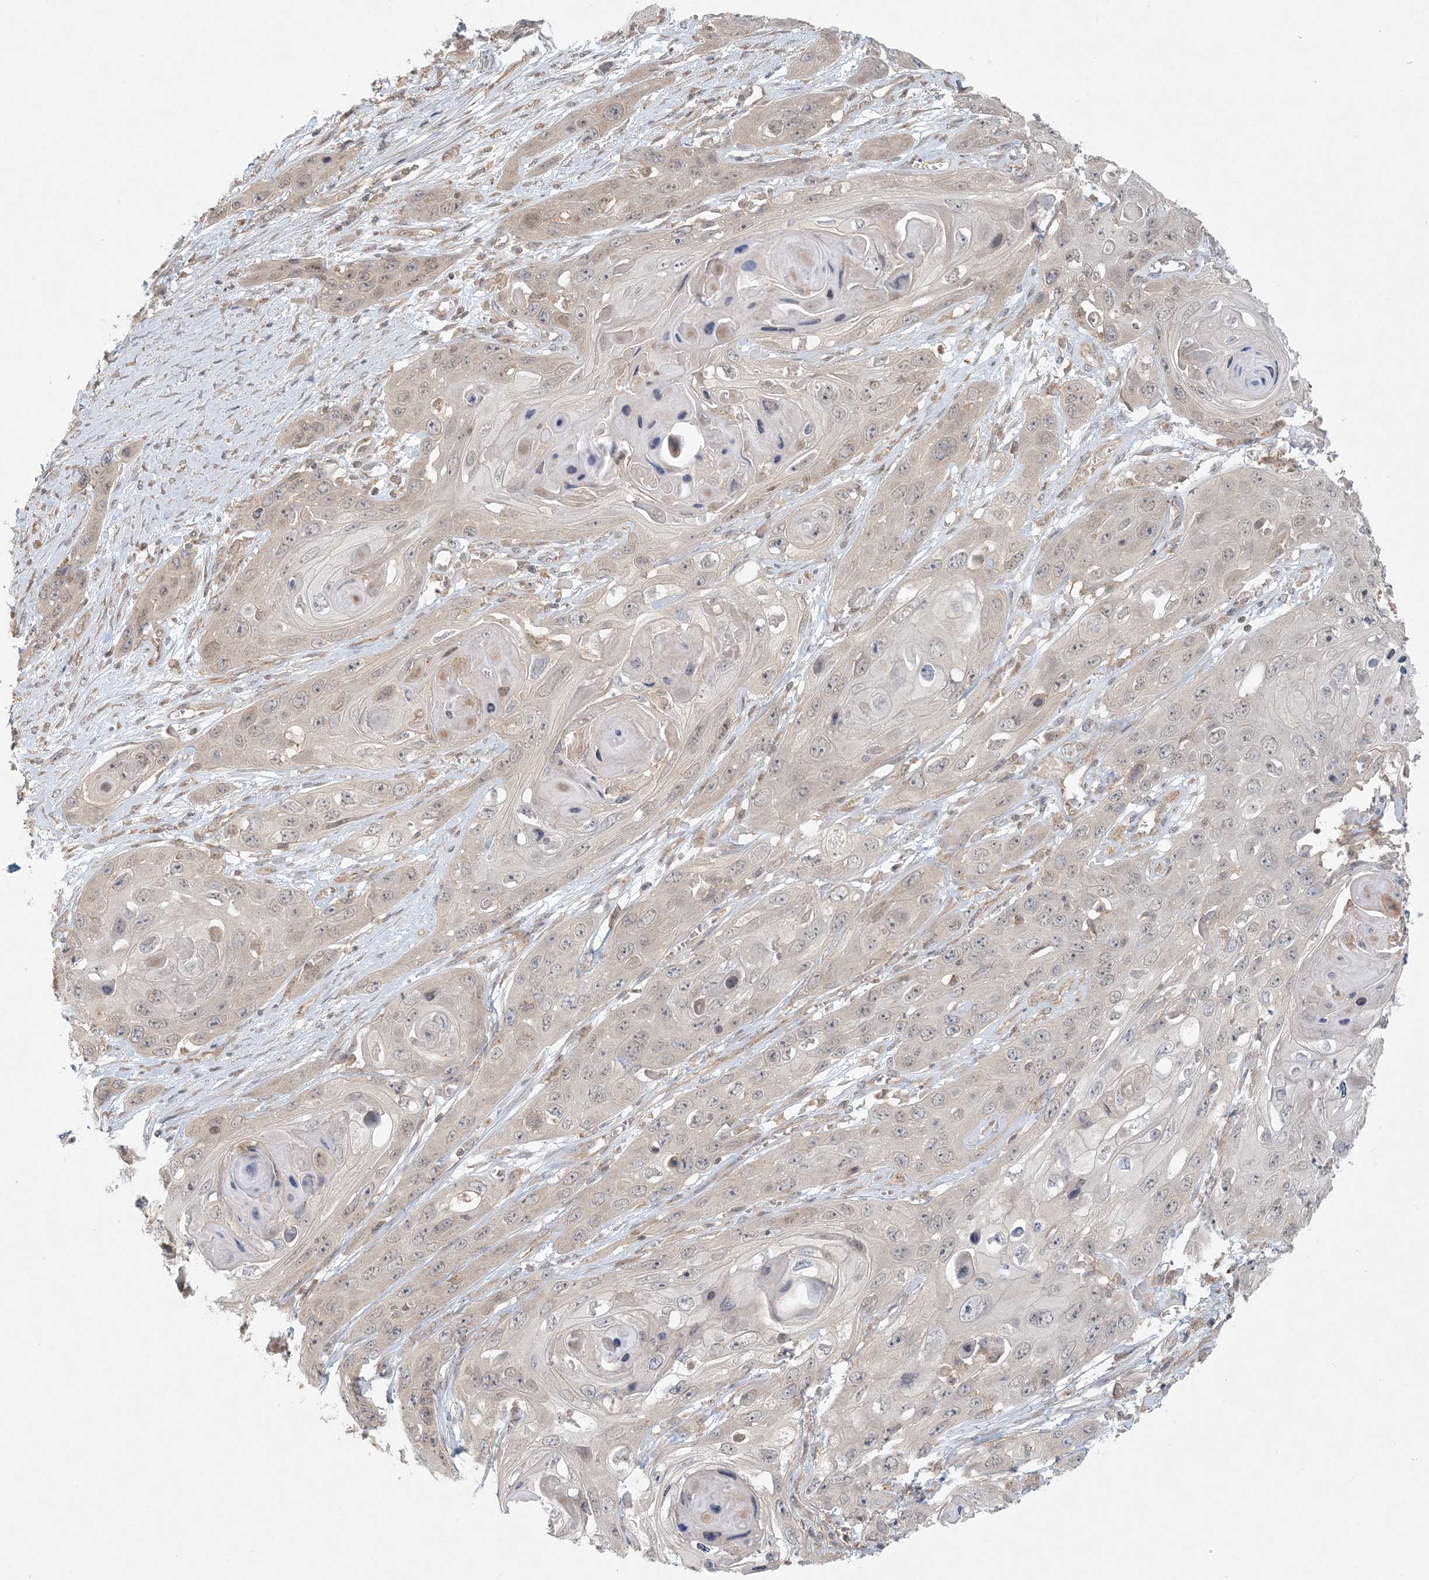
{"staining": {"intensity": "negative", "quantity": "none", "location": "none"}, "tissue": "skin cancer", "cell_type": "Tumor cells", "image_type": "cancer", "snomed": [{"axis": "morphology", "description": "Squamous cell carcinoma, NOS"}, {"axis": "topography", "description": "Skin"}], "caption": "This photomicrograph is of skin cancer (squamous cell carcinoma) stained with IHC to label a protein in brown with the nuclei are counter-stained blue. There is no expression in tumor cells.", "gene": "OBI1", "patient": {"sex": "male", "age": 55}}